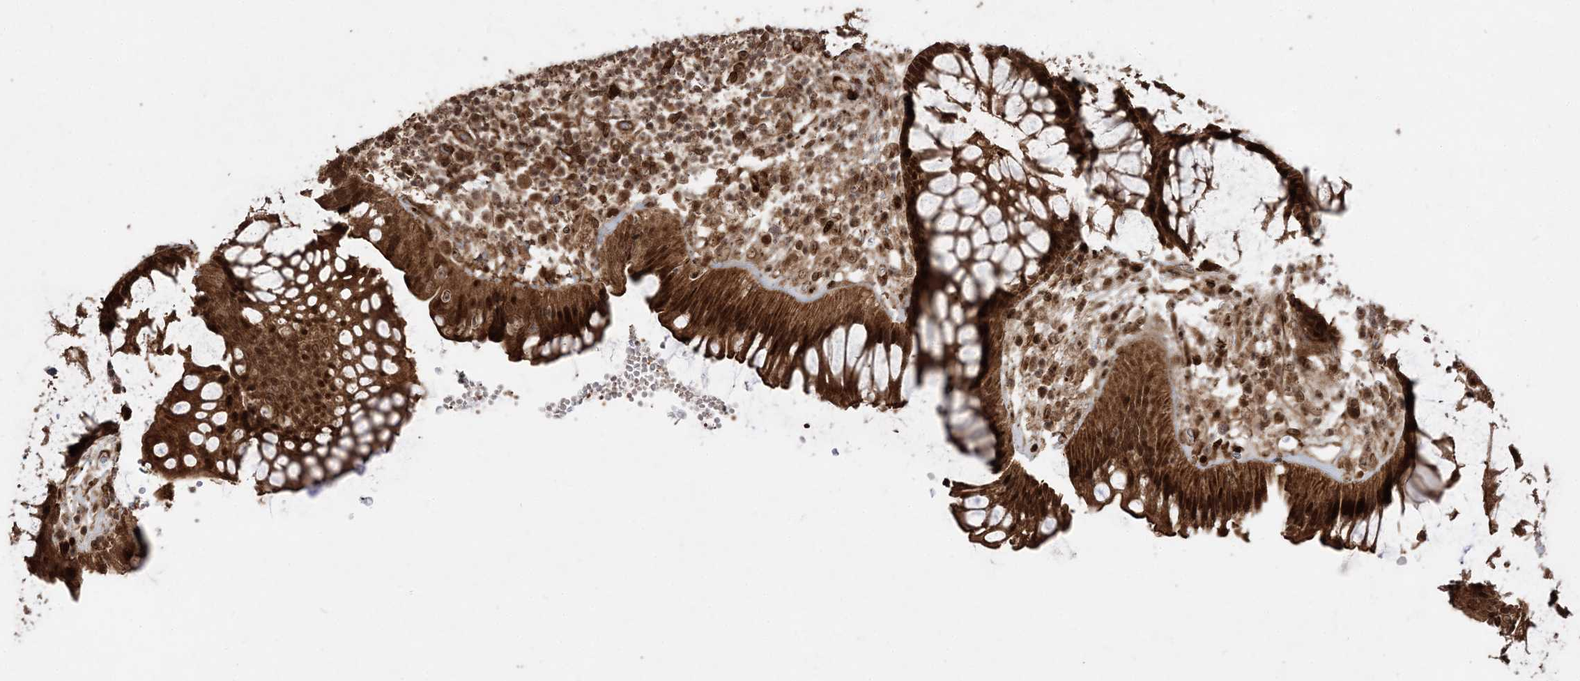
{"staining": {"intensity": "strong", "quantity": ">75%", "location": "cytoplasmic/membranous,nuclear"}, "tissue": "rectum", "cell_type": "Glandular cells", "image_type": "normal", "snomed": [{"axis": "morphology", "description": "Normal tissue, NOS"}, {"axis": "topography", "description": "Rectum"}], "caption": "Strong cytoplasmic/membranous,nuclear protein positivity is appreciated in approximately >75% of glandular cells in rectum.", "gene": "ETAA1", "patient": {"sex": "male", "age": 51}}